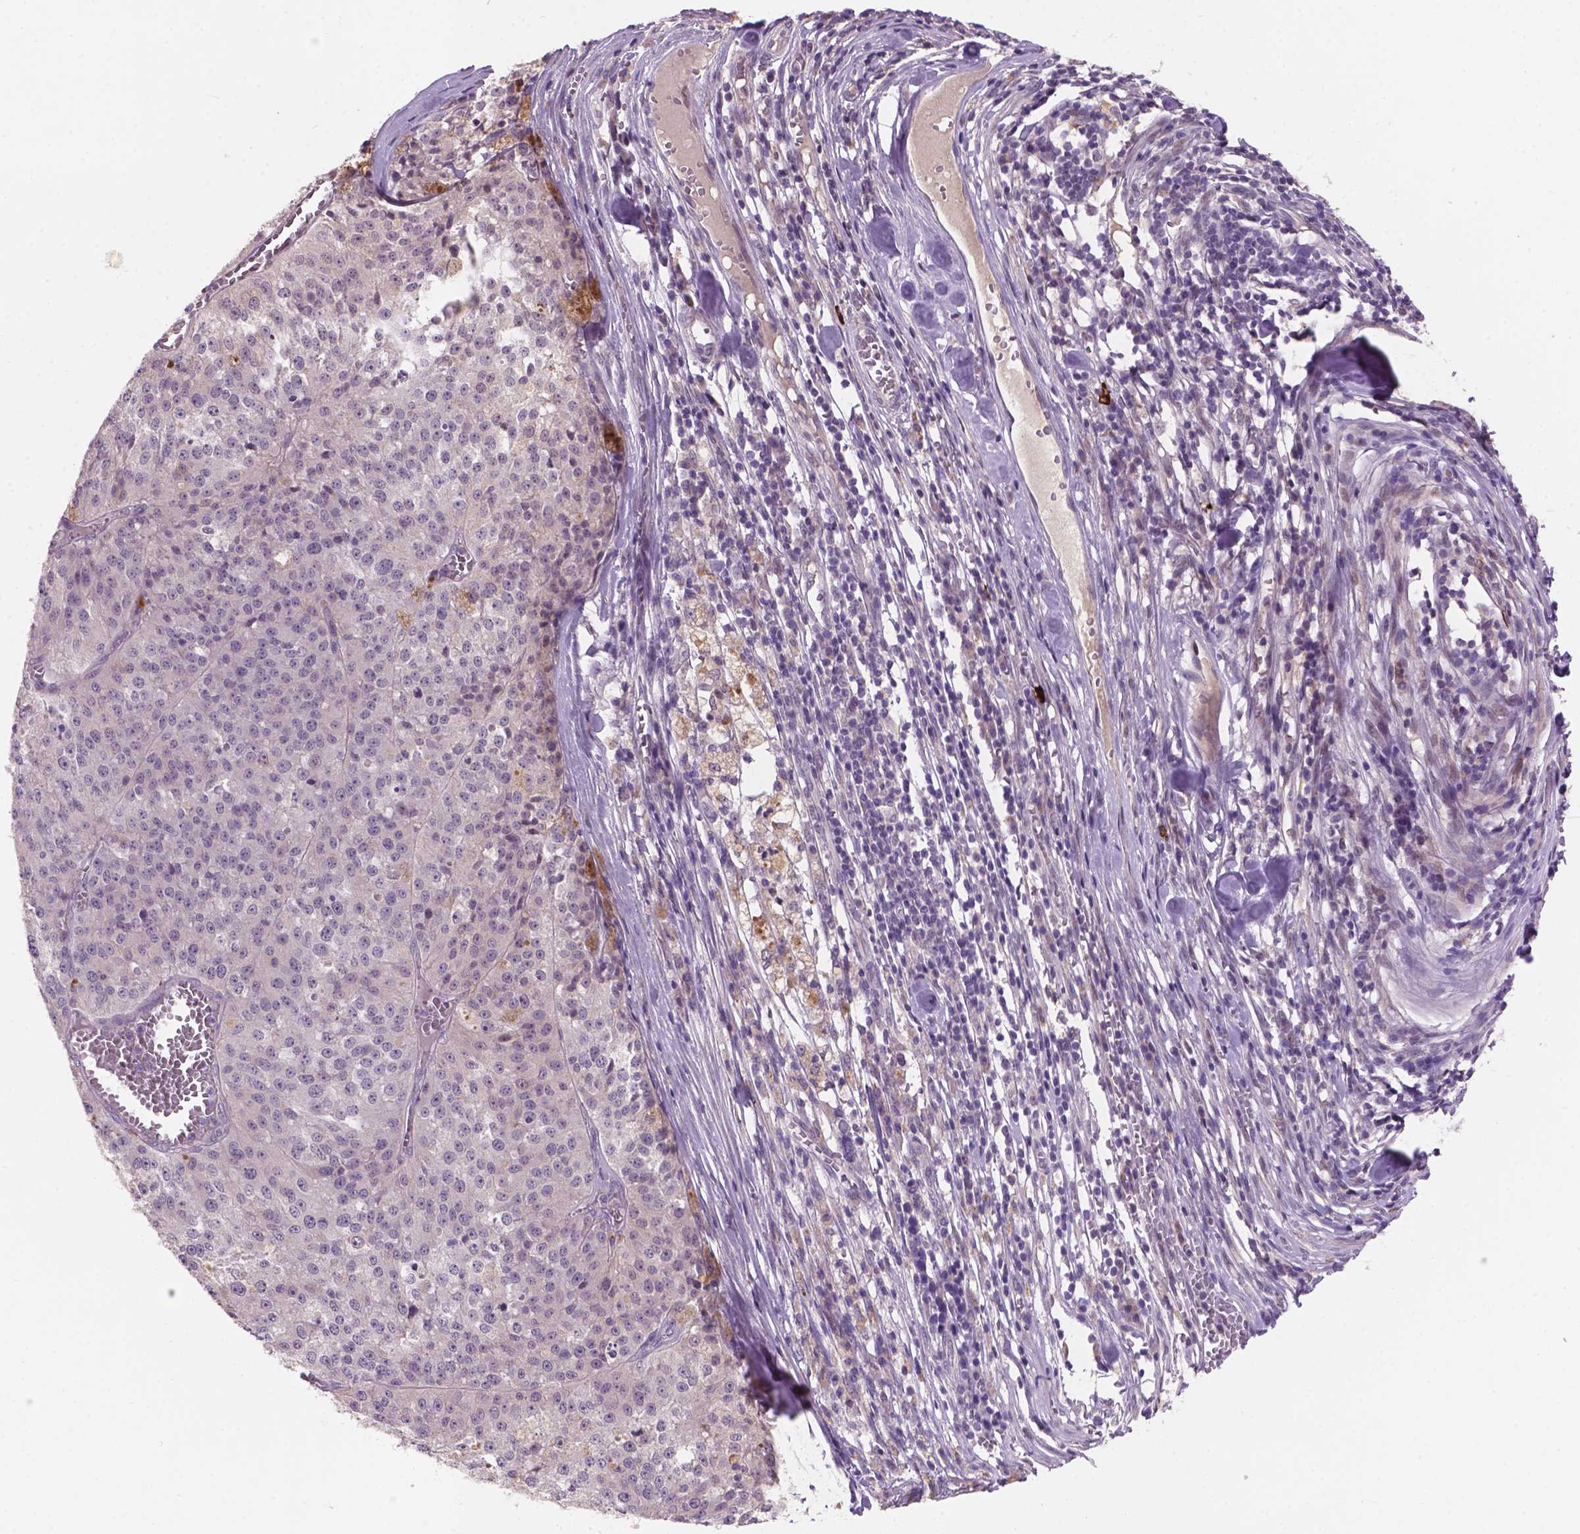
{"staining": {"intensity": "negative", "quantity": "none", "location": "none"}, "tissue": "melanoma", "cell_type": "Tumor cells", "image_type": "cancer", "snomed": [{"axis": "morphology", "description": "Malignant melanoma, Metastatic site"}, {"axis": "topography", "description": "Lymph node"}], "caption": "The immunohistochemistry (IHC) photomicrograph has no significant positivity in tumor cells of malignant melanoma (metastatic site) tissue.", "gene": "GXYLT2", "patient": {"sex": "female", "age": 64}}